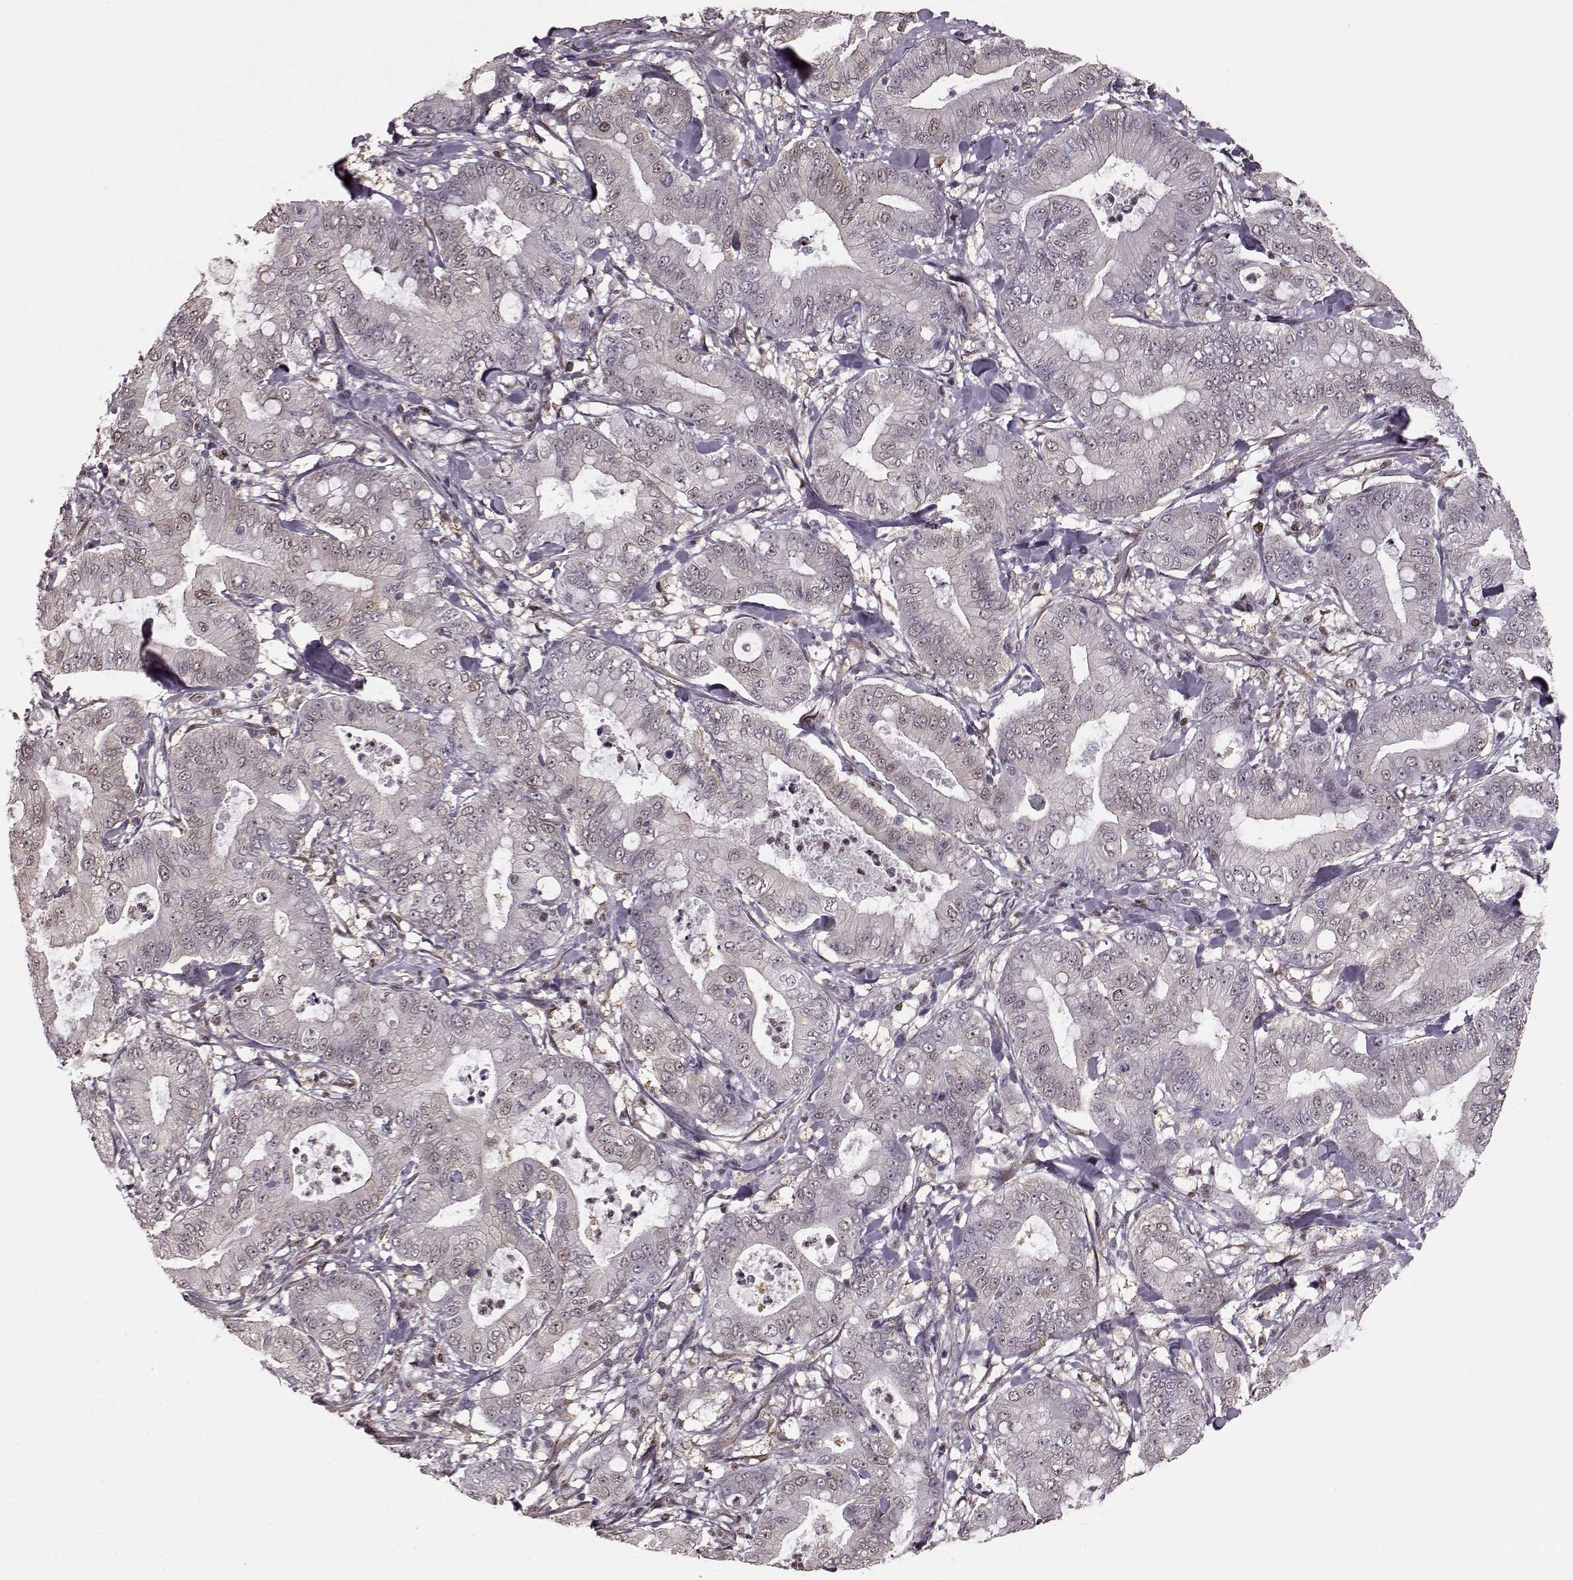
{"staining": {"intensity": "weak", "quantity": "<25%", "location": "cytoplasmic/membranous,nuclear"}, "tissue": "pancreatic cancer", "cell_type": "Tumor cells", "image_type": "cancer", "snomed": [{"axis": "morphology", "description": "Adenocarcinoma, NOS"}, {"axis": "topography", "description": "Pancreas"}], "caption": "A micrograph of human pancreatic cancer (adenocarcinoma) is negative for staining in tumor cells. (DAB (3,3'-diaminobenzidine) immunohistochemistry with hematoxylin counter stain).", "gene": "KLF6", "patient": {"sex": "male", "age": 71}}